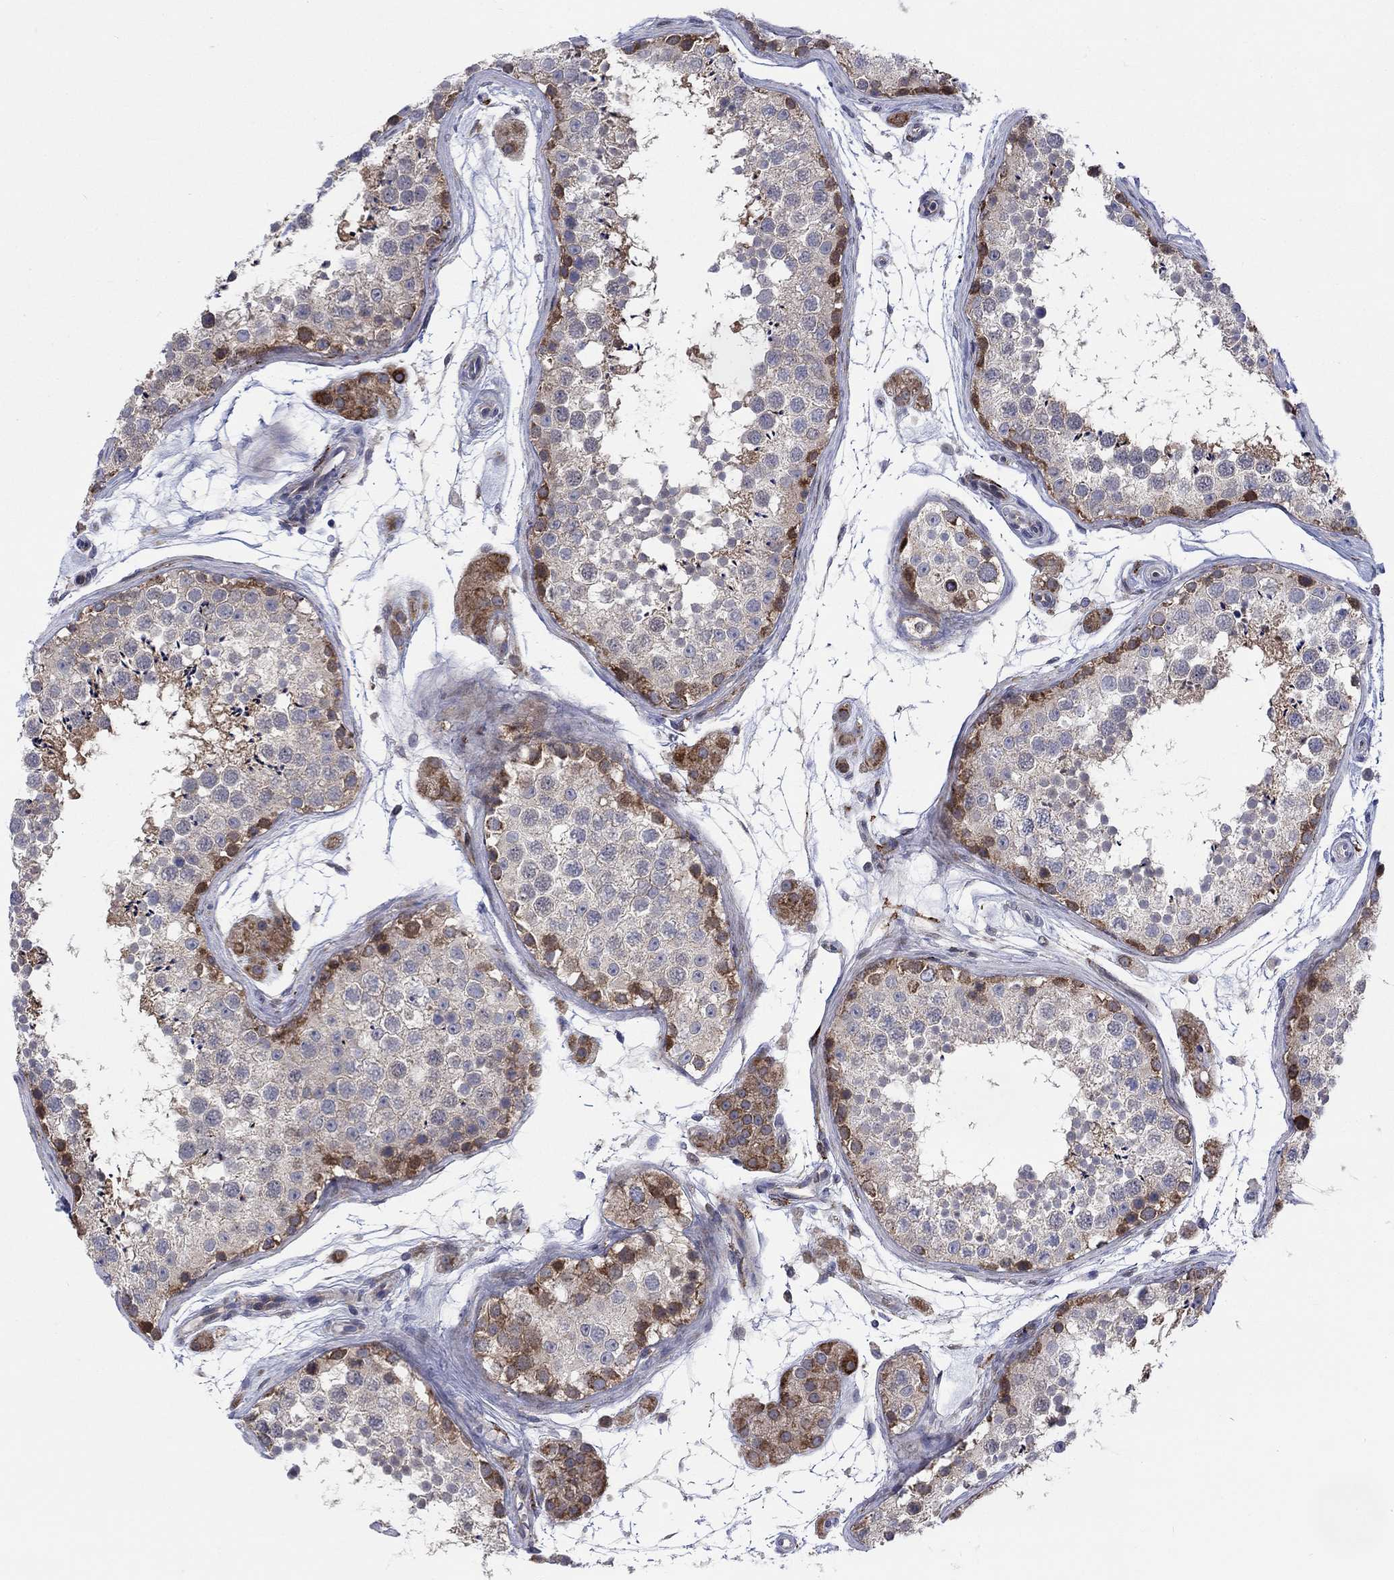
{"staining": {"intensity": "moderate", "quantity": "<25%", "location": "cytoplasmic/membranous"}, "tissue": "testis", "cell_type": "Cells in seminiferous ducts", "image_type": "normal", "snomed": [{"axis": "morphology", "description": "Normal tissue, NOS"}, {"axis": "topography", "description": "Testis"}], "caption": "Testis stained with a brown dye displays moderate cytoplasmic/membranous positive staining in about <25% of cells in seminiferous ducts.", "gene": "SLC35F2", "patient": {"sex": "male", "age": 41}}